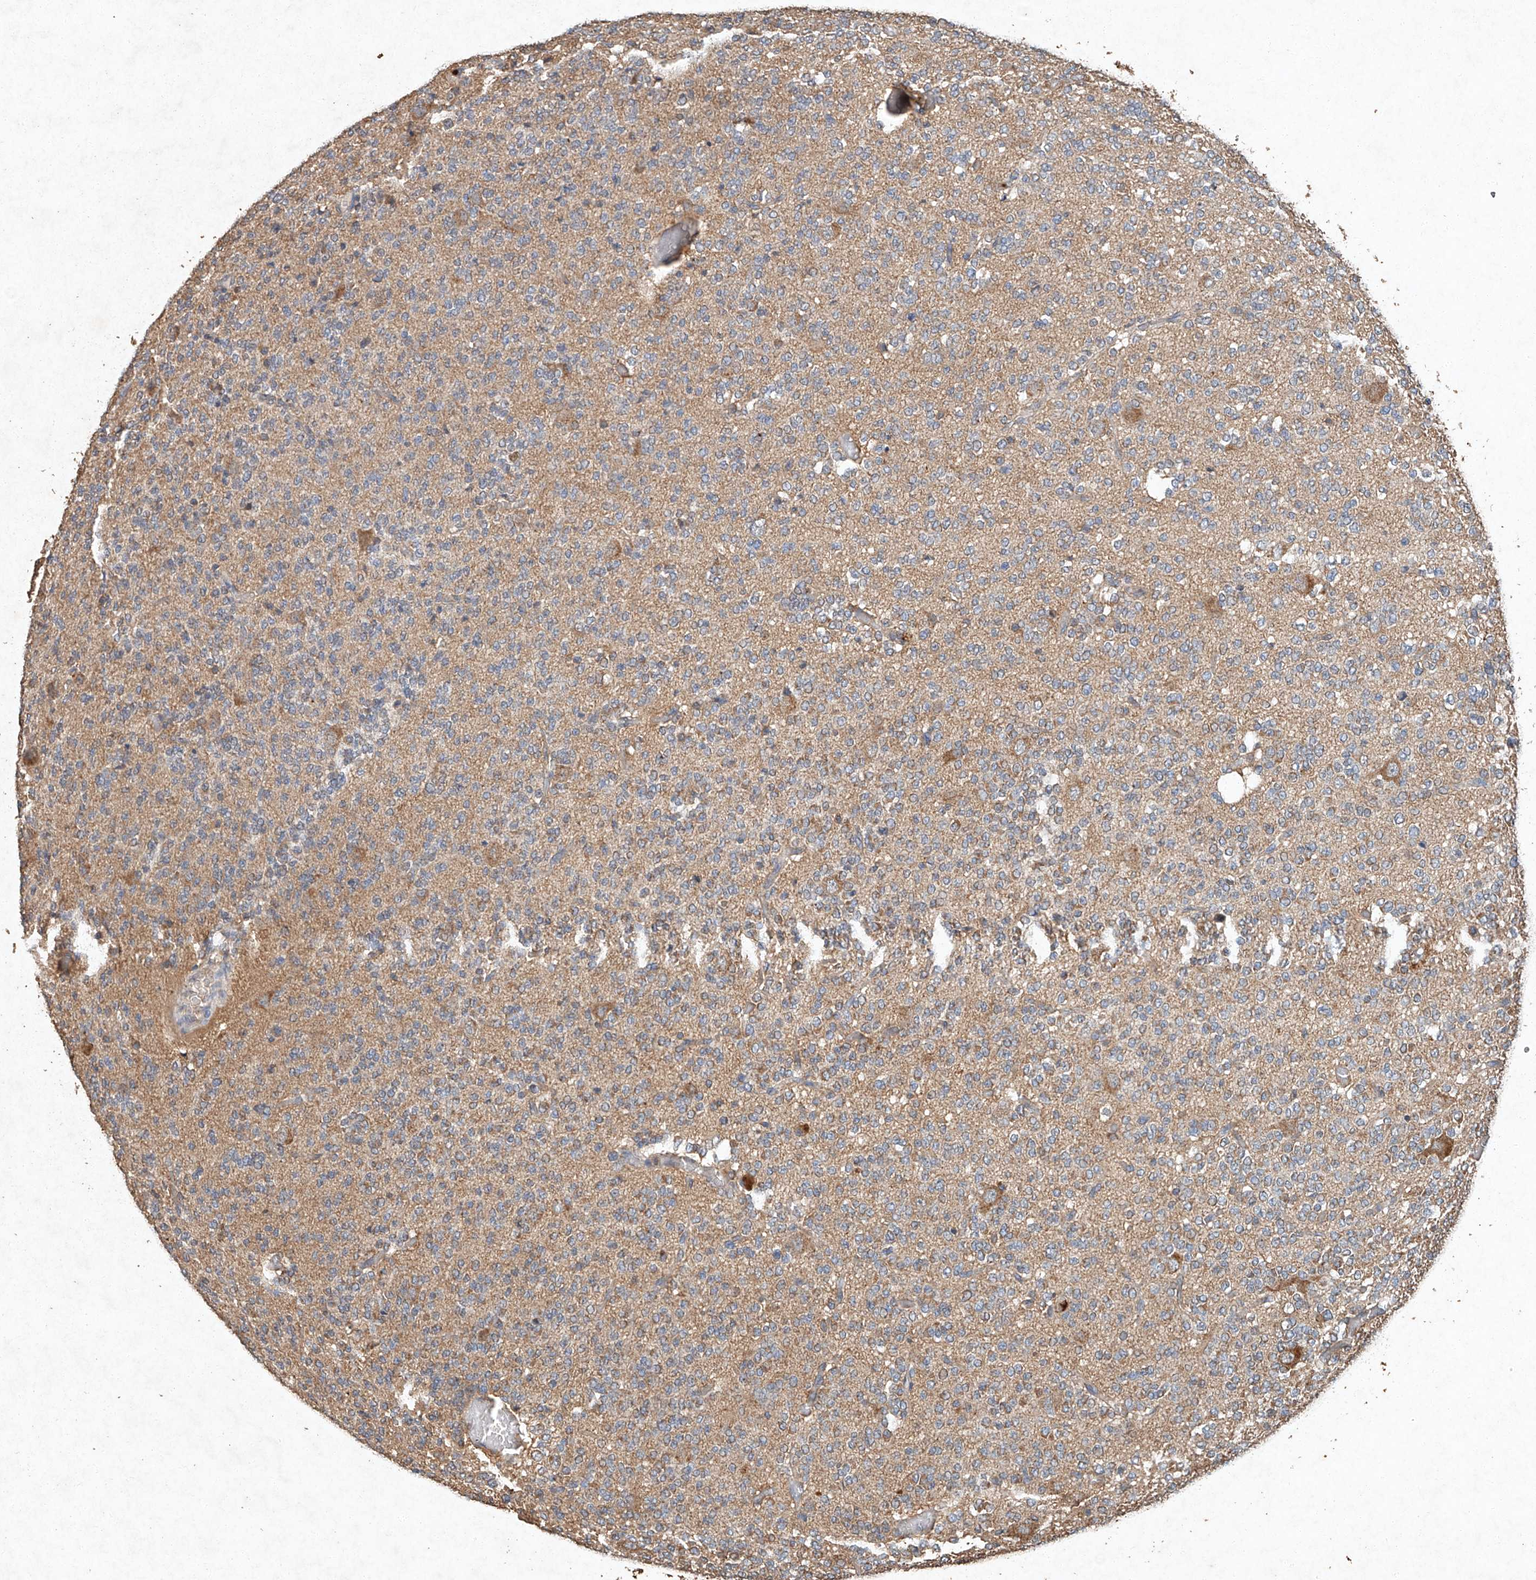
{"staining": {"intensity": "weak", "quantity": "25%-75%", "location": "cytoplasmic/membranous"}, "tissue": "glioma", "cell_type": "Tumor cells", "image_type": "cancer", "snomed": [{"axis": "morphology", "description": "Glioma, malignant, Low grade"}, {"axis": "topography", "description": "Brain"}], "caption": "This photomicrograph demonstrates IHC staining of human glioma, with low weak cytoplasmic/membranous expression in about 25%-75% of tumor cells.", "gene": "STK3", "patient": {"sex": "male", "age": 38}}